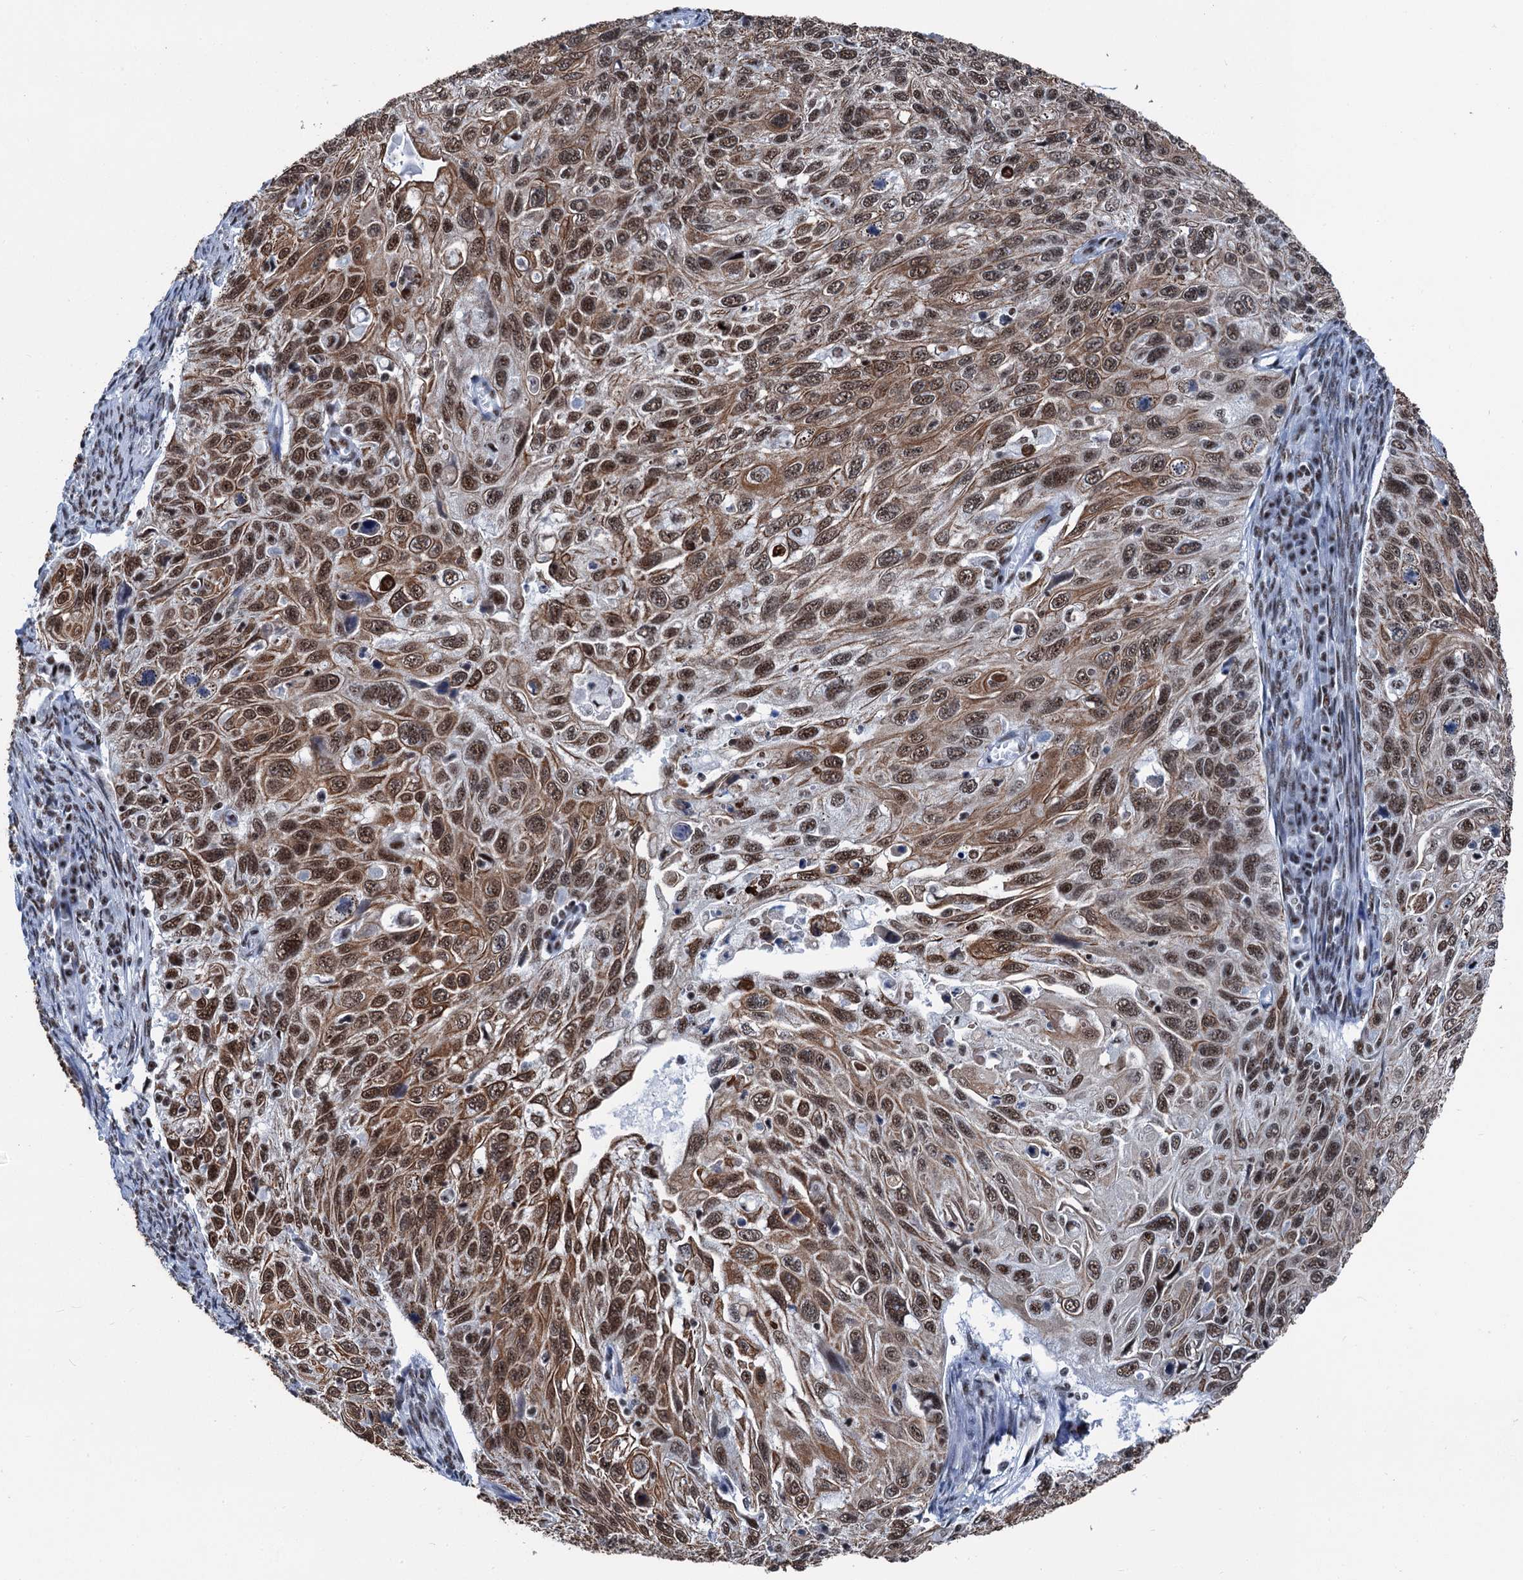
{"staining": {"intensity": "moderate", "quantity": ">75%", "location": "cytoplasmic/membranous,nuclear"}, "tissue": "cervical cancer", "cell_type": "Tumor cells", "image_type": "cancer", "snomed": [{"axis": "morphology", "description": "Squamous cell carcinoma, NOS"}, {"axis": "topography", "description": "Cervix"}], "caption": "Brown immunohistochemical staining in human cervical cancer (squamous cell carcinoma) reveals moderate cytoplasmic/membranous and nuclear expression in about >75% of tumor cells.", "gene": "DDX23", "patient": {"sex": "female", "age": 70}}